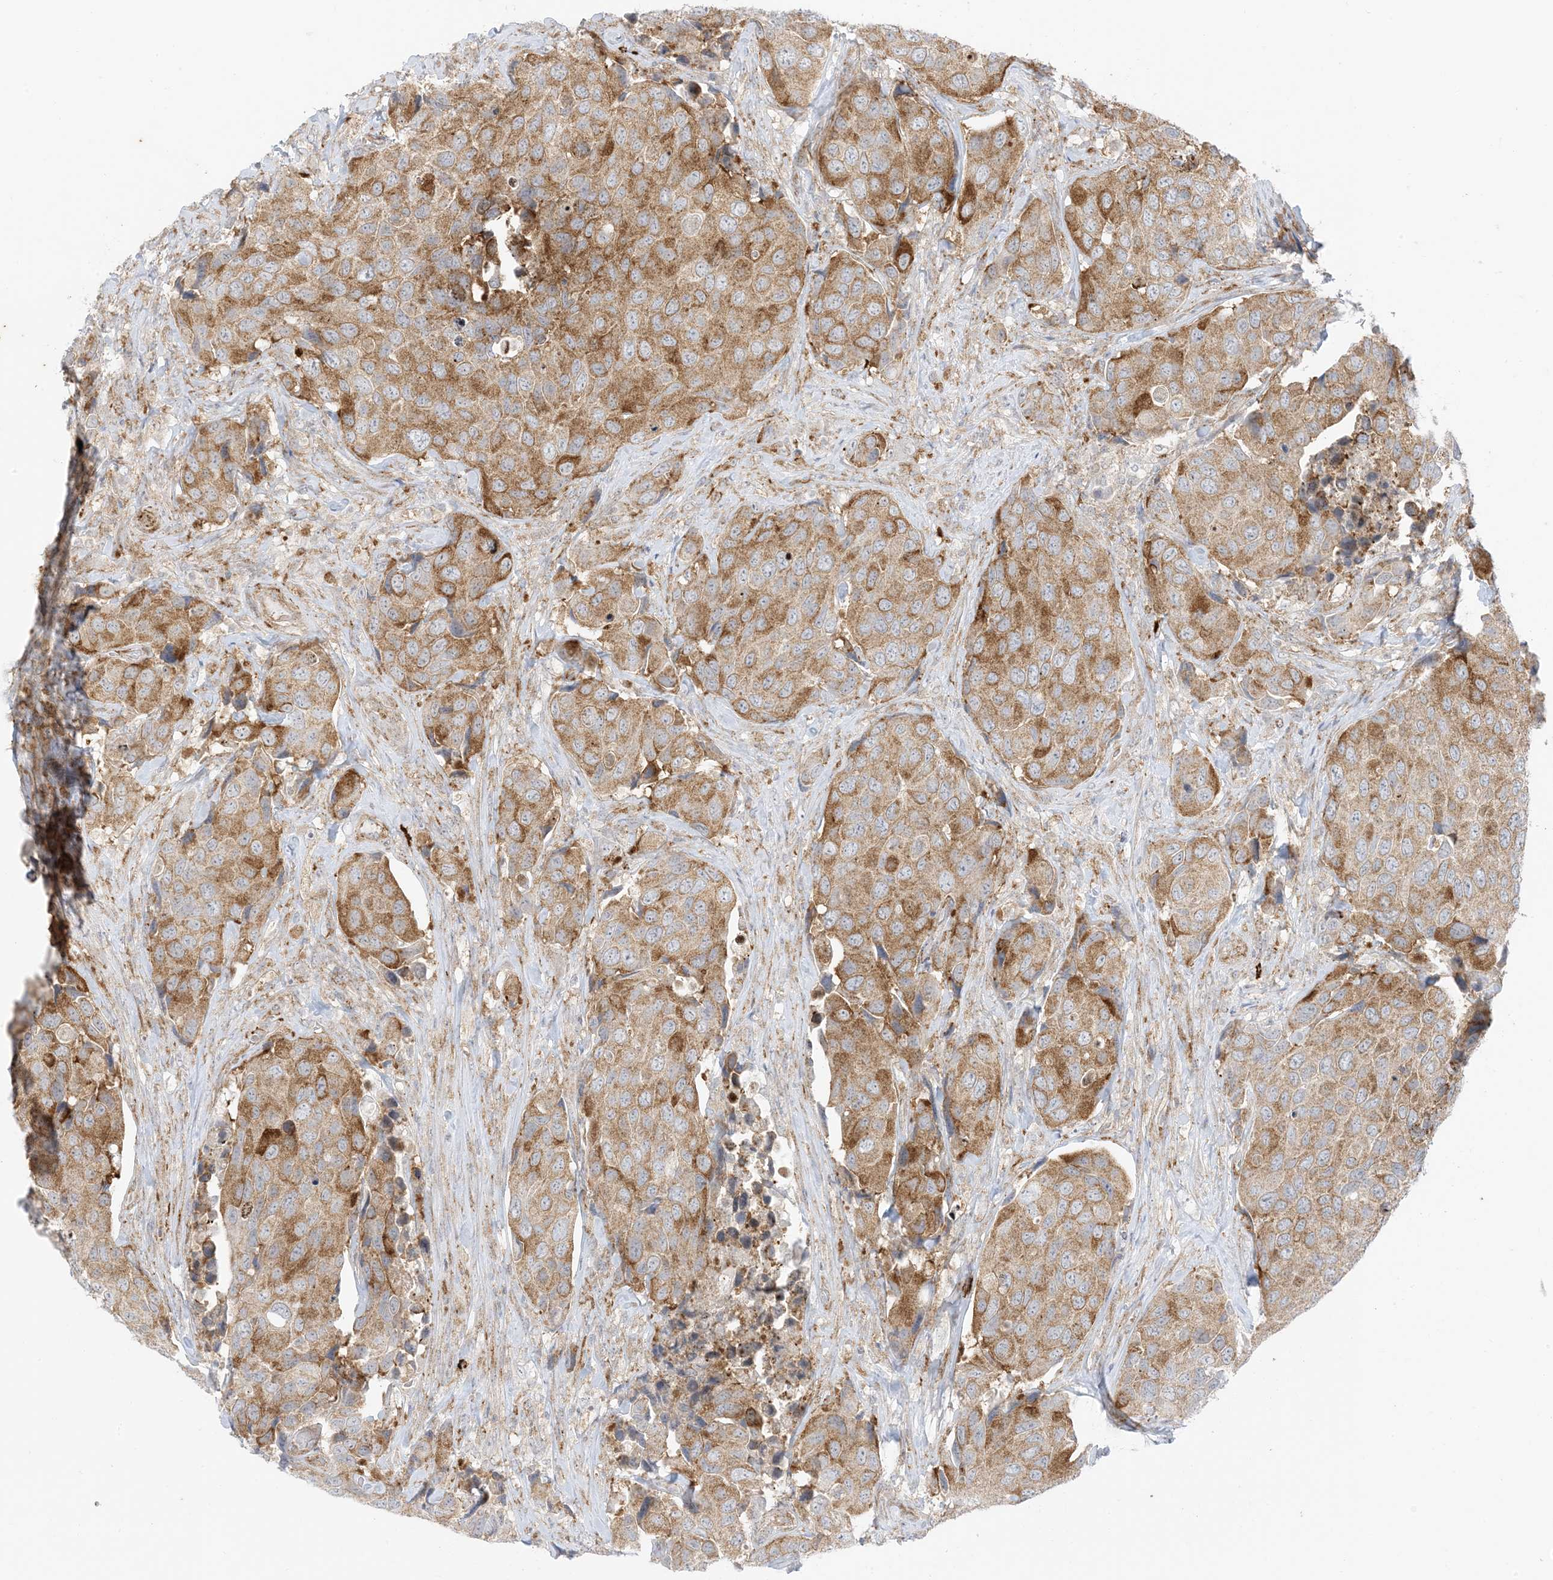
{"staining": {"intensity": "moderate", "quantity": ">75%", "location": "cytoplasmic/membranous"}, "tissue": "urothelial cancer", "cell_type": "Tumor cells", "image_type": "cancer", "snomed": [{"axis": "morphology", "description": "Urothelial carcinoma, High grade"}, {"axis": "topography", "description": "Urinary bladder"}], "caption": "Immunohistochemistry image of neoplastic tissue: human urothelial cancer stained using IHC reveals medium levels of moderate protein expression localized specifically in the cytoplasmic/membranous of tumor cells, appearing as a cytoplasmic/membranous brown color.", "gene": "RAC1", "patient": {"sex": "male", "age": 74}}